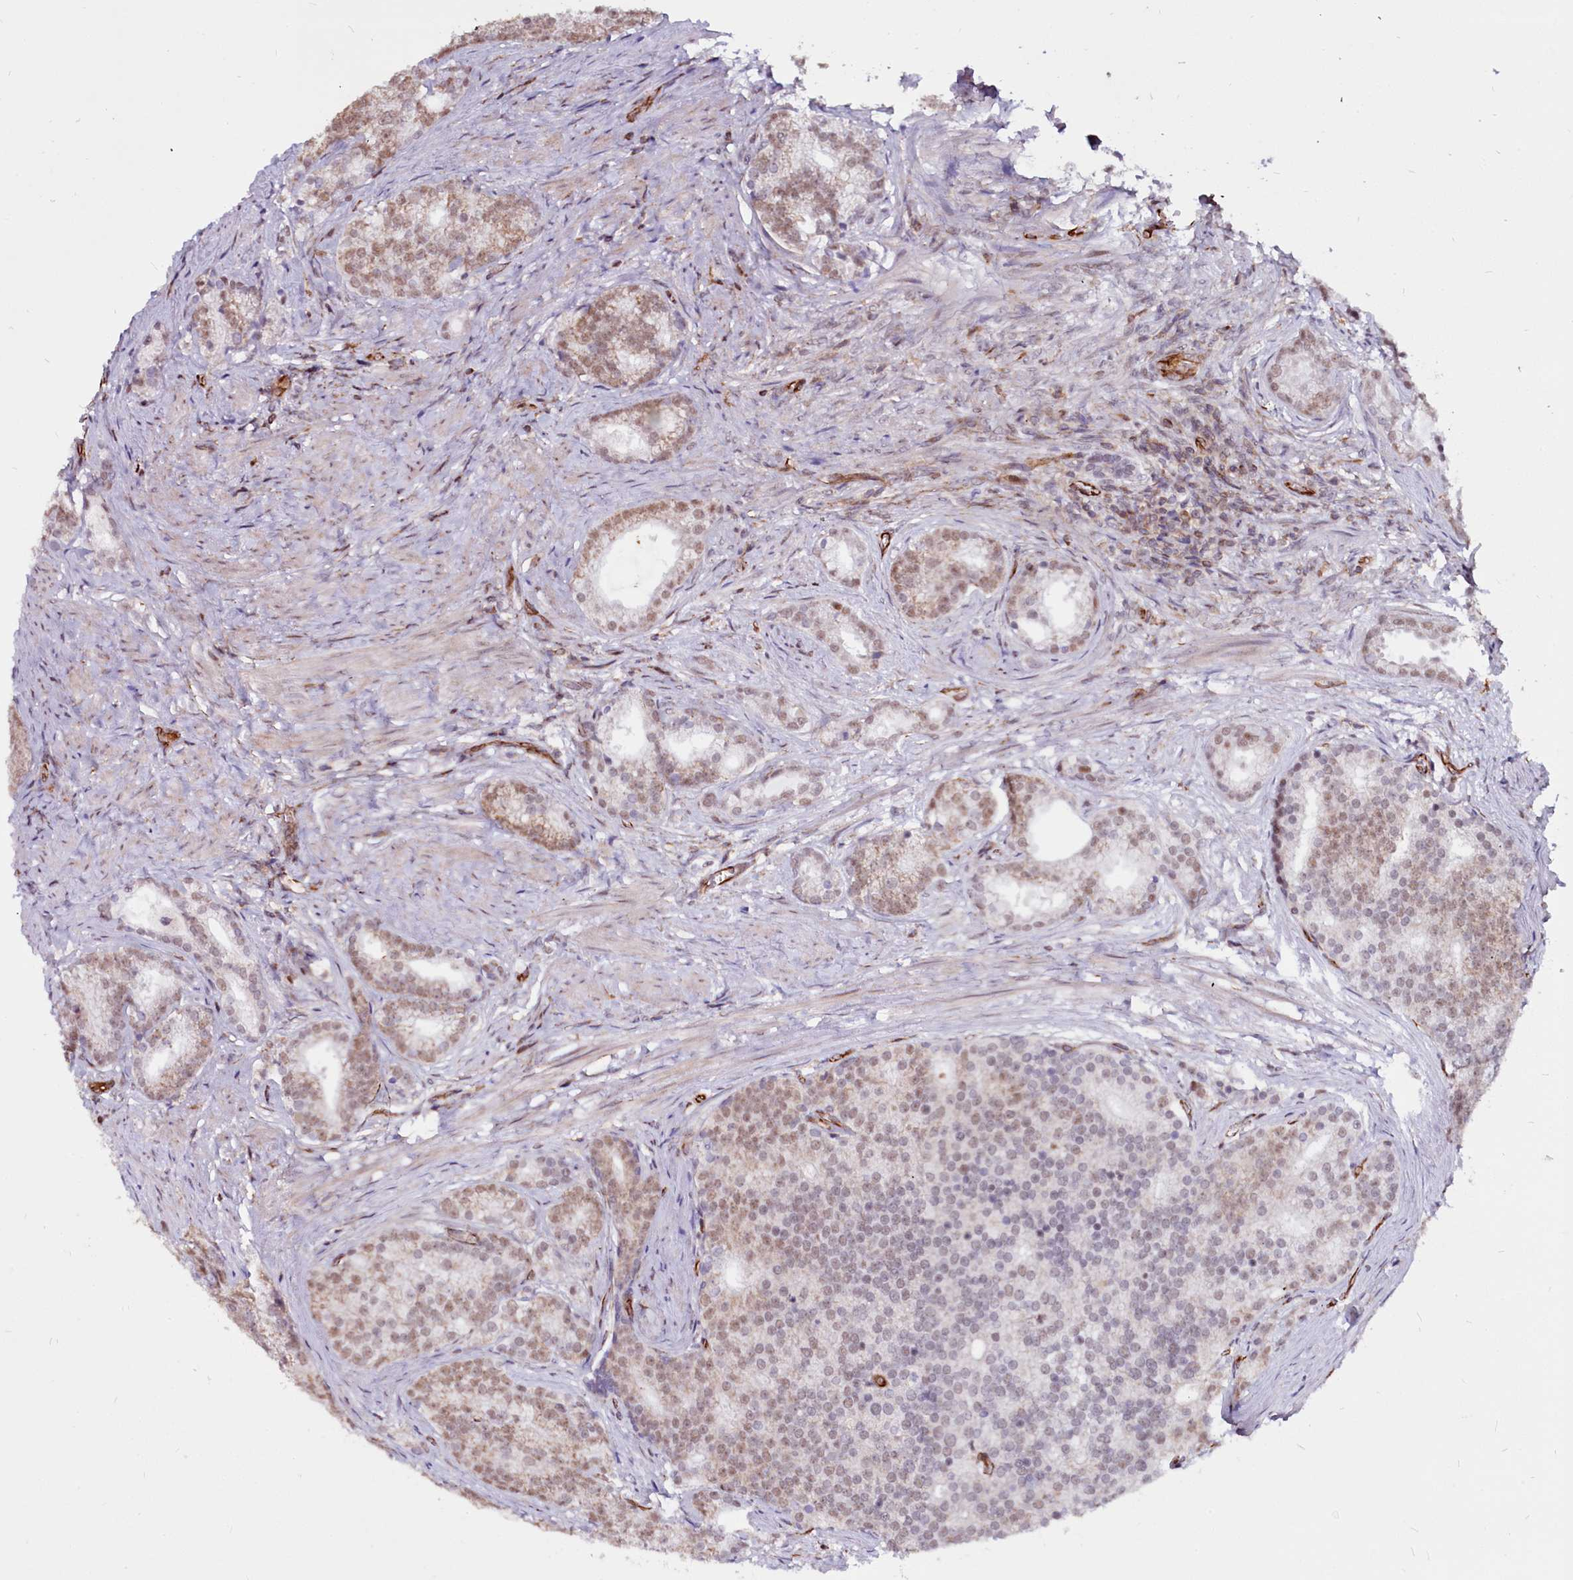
{"staining": {"intensity": "moderate", "quantity": ">75%", "location": "nuclear"}, "tissue": "prostate cancer", "cell_type": "Tumor cells", "image_type": "cancer", "snomed": [{"axis": "morphology", "description": "Adenocarcinoma, Low grade"}, {"axis": "topography", "description": "Prostate"}], "caption": "This is a micrograph of immunohistochemistry staining of adenocarcinoma (low-grade) (prostate), which shows moderate expression in the nuclear of tumor cells.", "gene": "CLK3", "patient": {"sex": "male", "age": 71}}